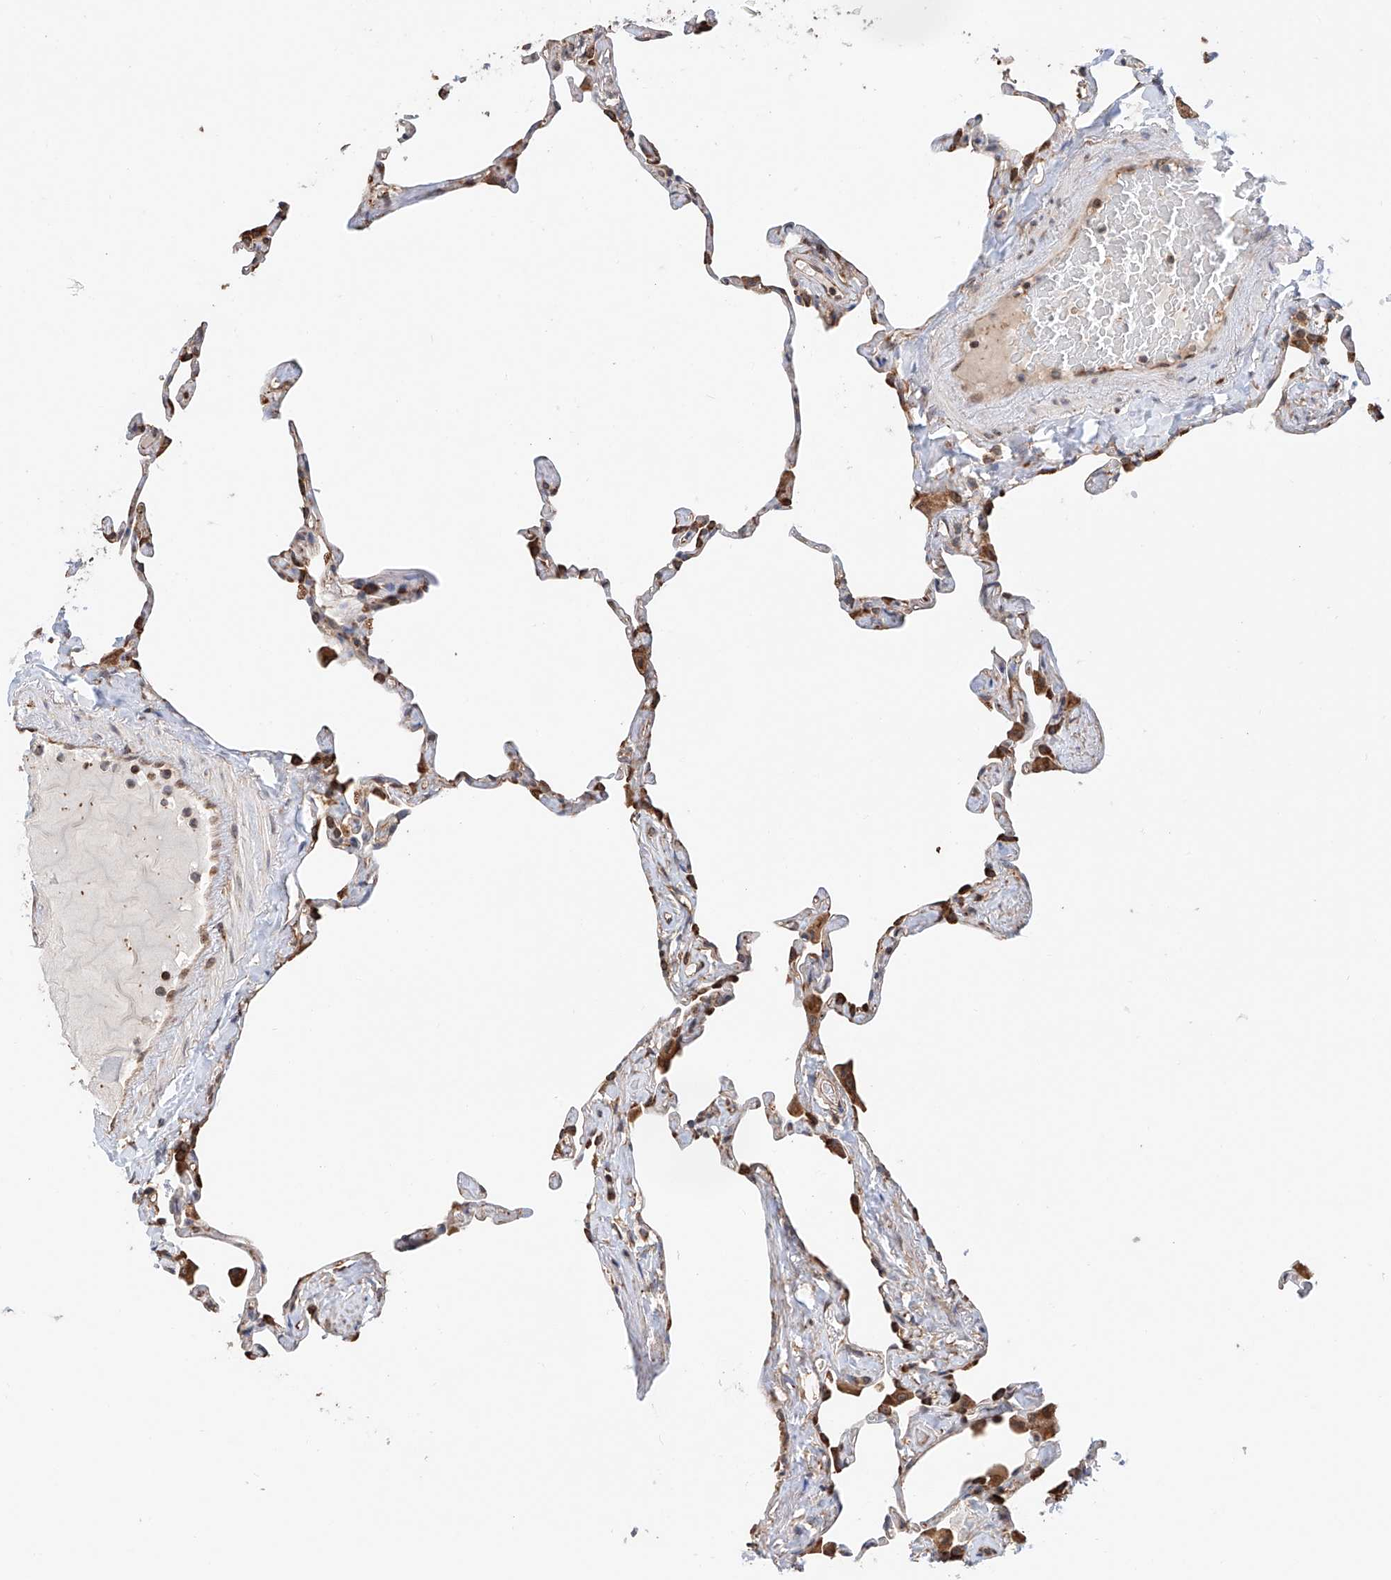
{"staining": {"intensity": "moderate", "quantity": "25%-75%", "location": "cytoplasmic/membranous"}, "tissue": "lung", "cell_type": "Alveolar cells", "image_type": "normal", "snomed": [{"axis": "morphology", "description": "Normal tissue, NOS"}, {"axis": "topography", "description": "Lung"}], "caption": "Immunohistochemistry (IHC) histopathology image of normal human lung stained for a protein (brown), which demonstrates medium levels of moderate cytoplasmic/membranous staining in approximately 25%-75% of alveolar cells.", "gene": "DNAH8", "patient": {"sex": "male", "age": 65}}